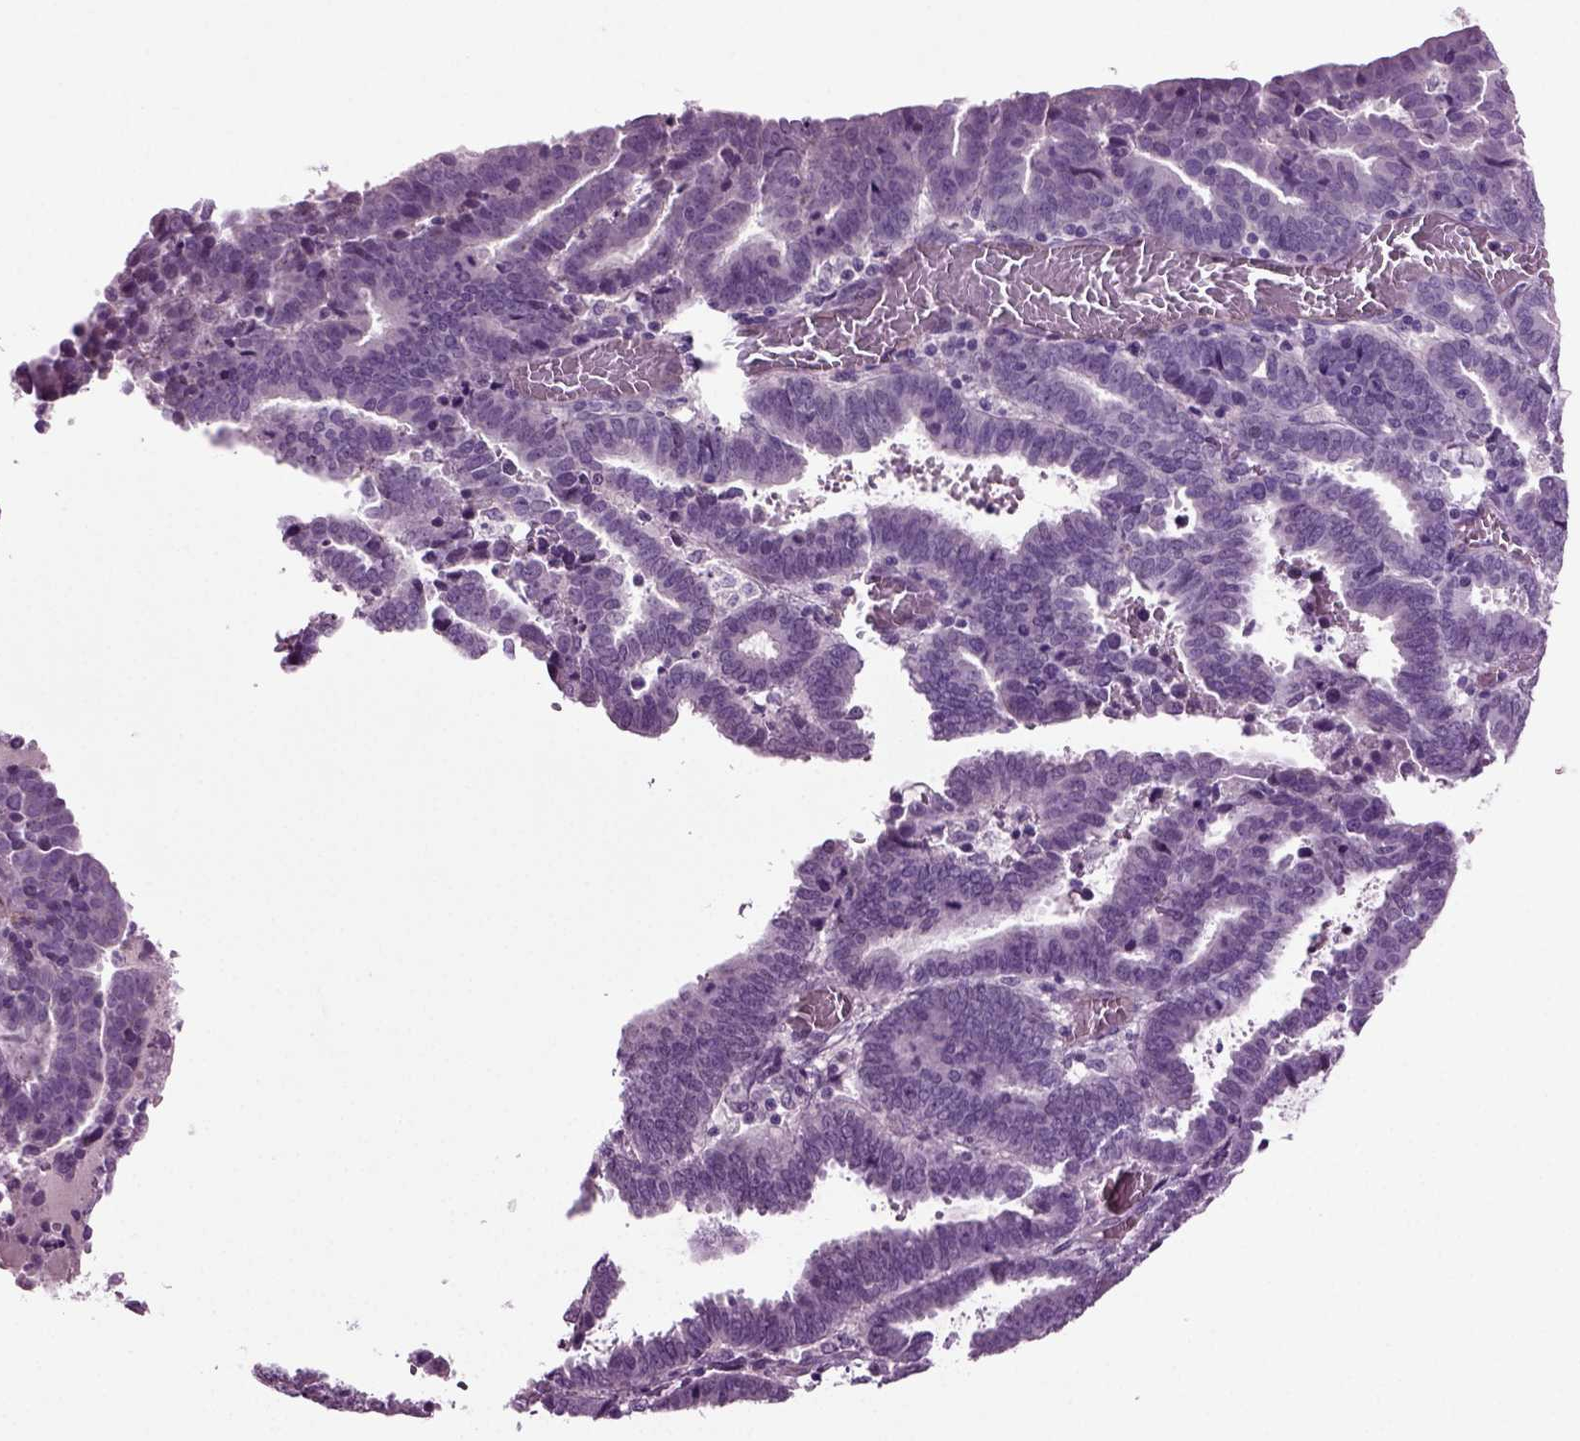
{"staining": {"intensity": "negative", "quantity": "none", "location": "none"}, "tissue": "endometrial cancer", "cell_type": "Tumor cells", "image_type": "cancer", "snomed": [{"axis": "morphology", "description": "Adenocarcinoma, NOS"}, {"axis": "topography", "description": "Uterus"}], "caption": "The photomicrograph reveals no significant staining in tumor cells of endometrial adenocarcinoma.", "gene": "COL9A2", "patient": {"sex": "female", "age": 83}}